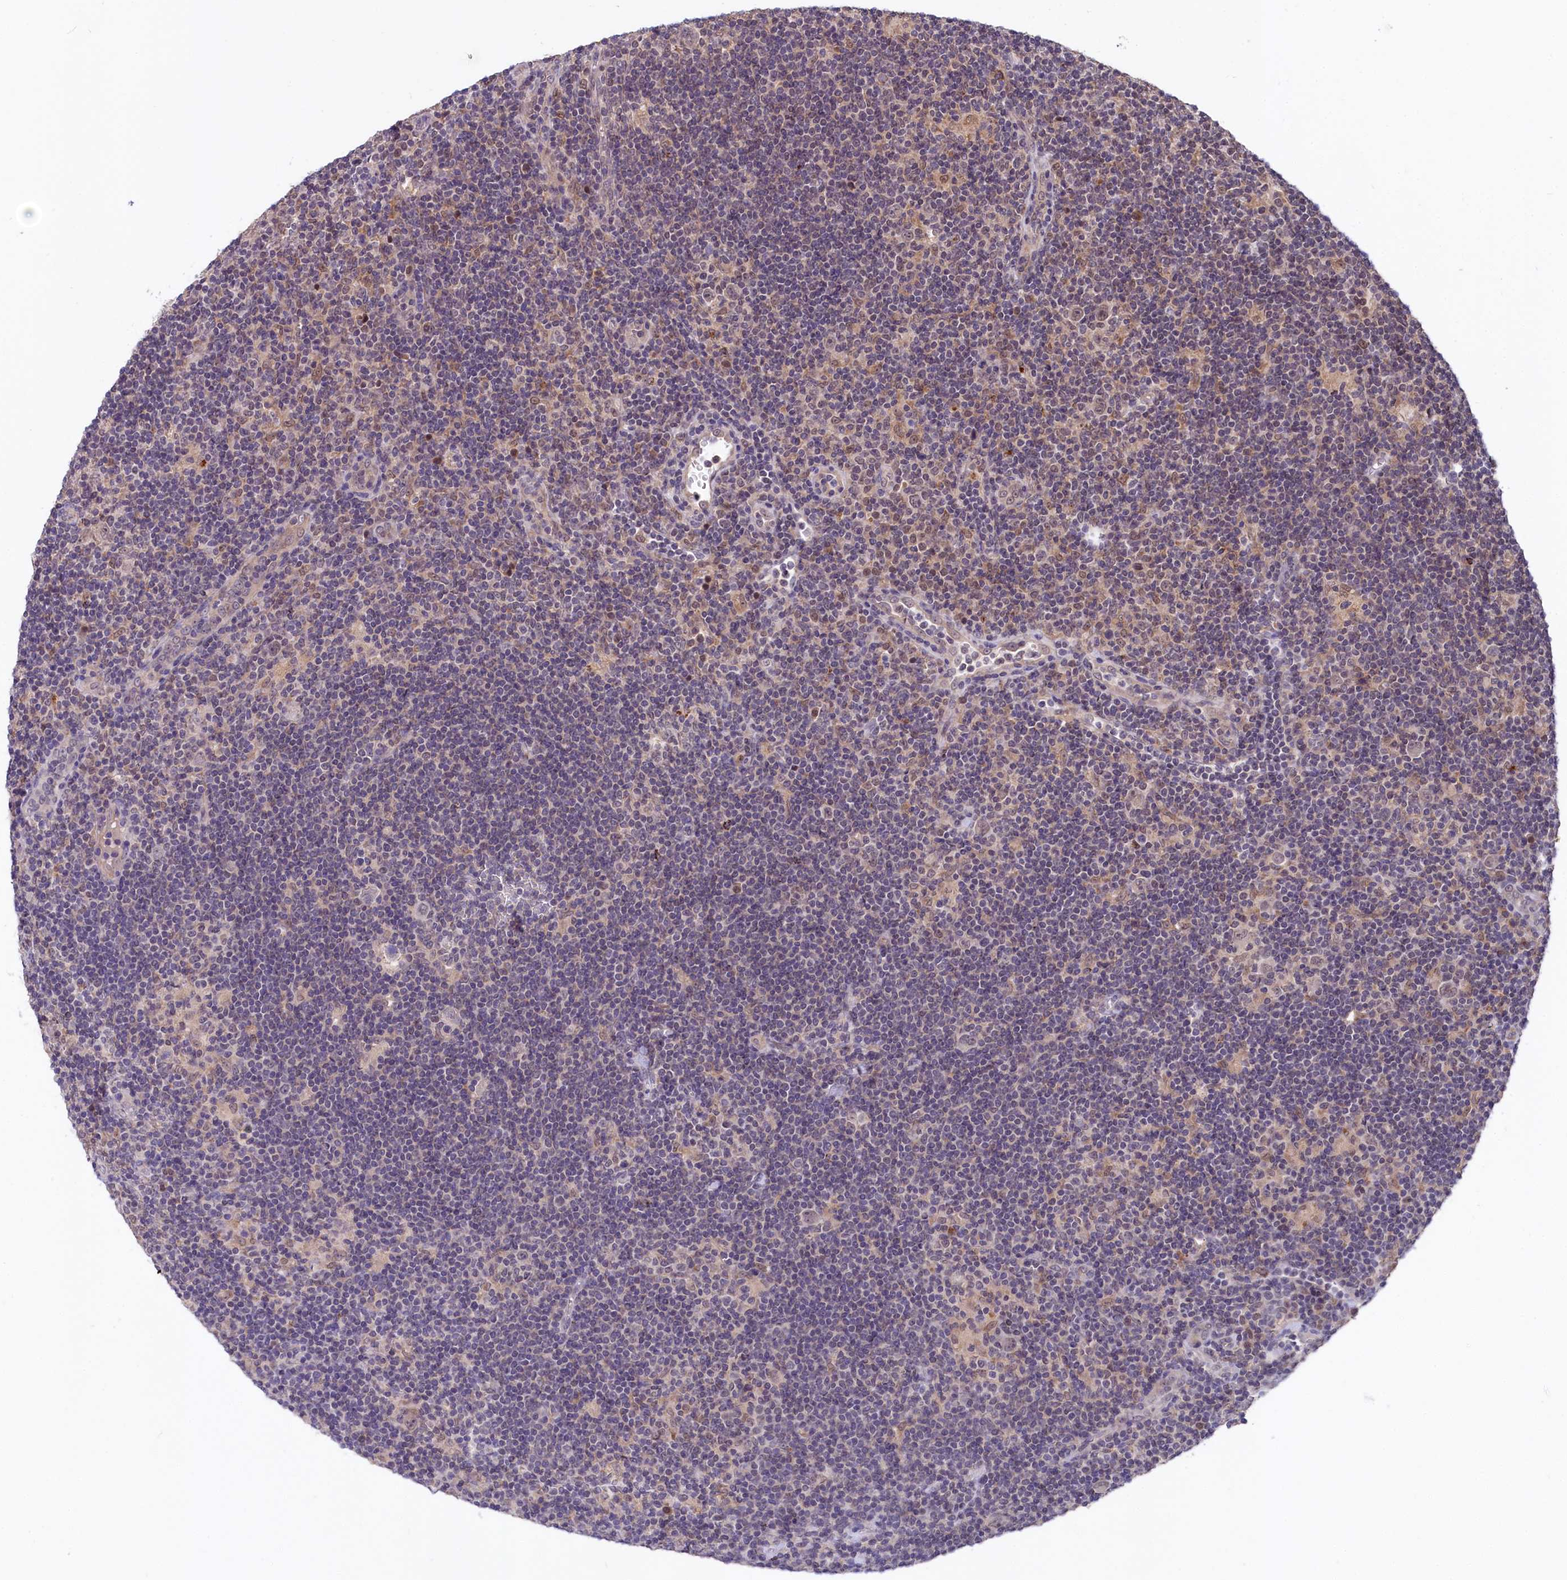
{"staining": {"intensity": "weak", "quantity": "25%-75%", "location": "nuclear"}, "tissue": "lymphoma", "cell_type": "Tumor cells", "image_type": "cancer", "snomed": [{"axis": "morphology", "description": "Hodgkin's disease, NOS"}, {"axis": "topography", "description": "Lymph node"}], "caption": "Human Hodgkin's disease stained for a protein (brown) demonstrates weak nuclear positive expression in about 25%-75% of tumor cells.", "gene": "UBE3A", "patient": {"sex": "female", "age": 57}}